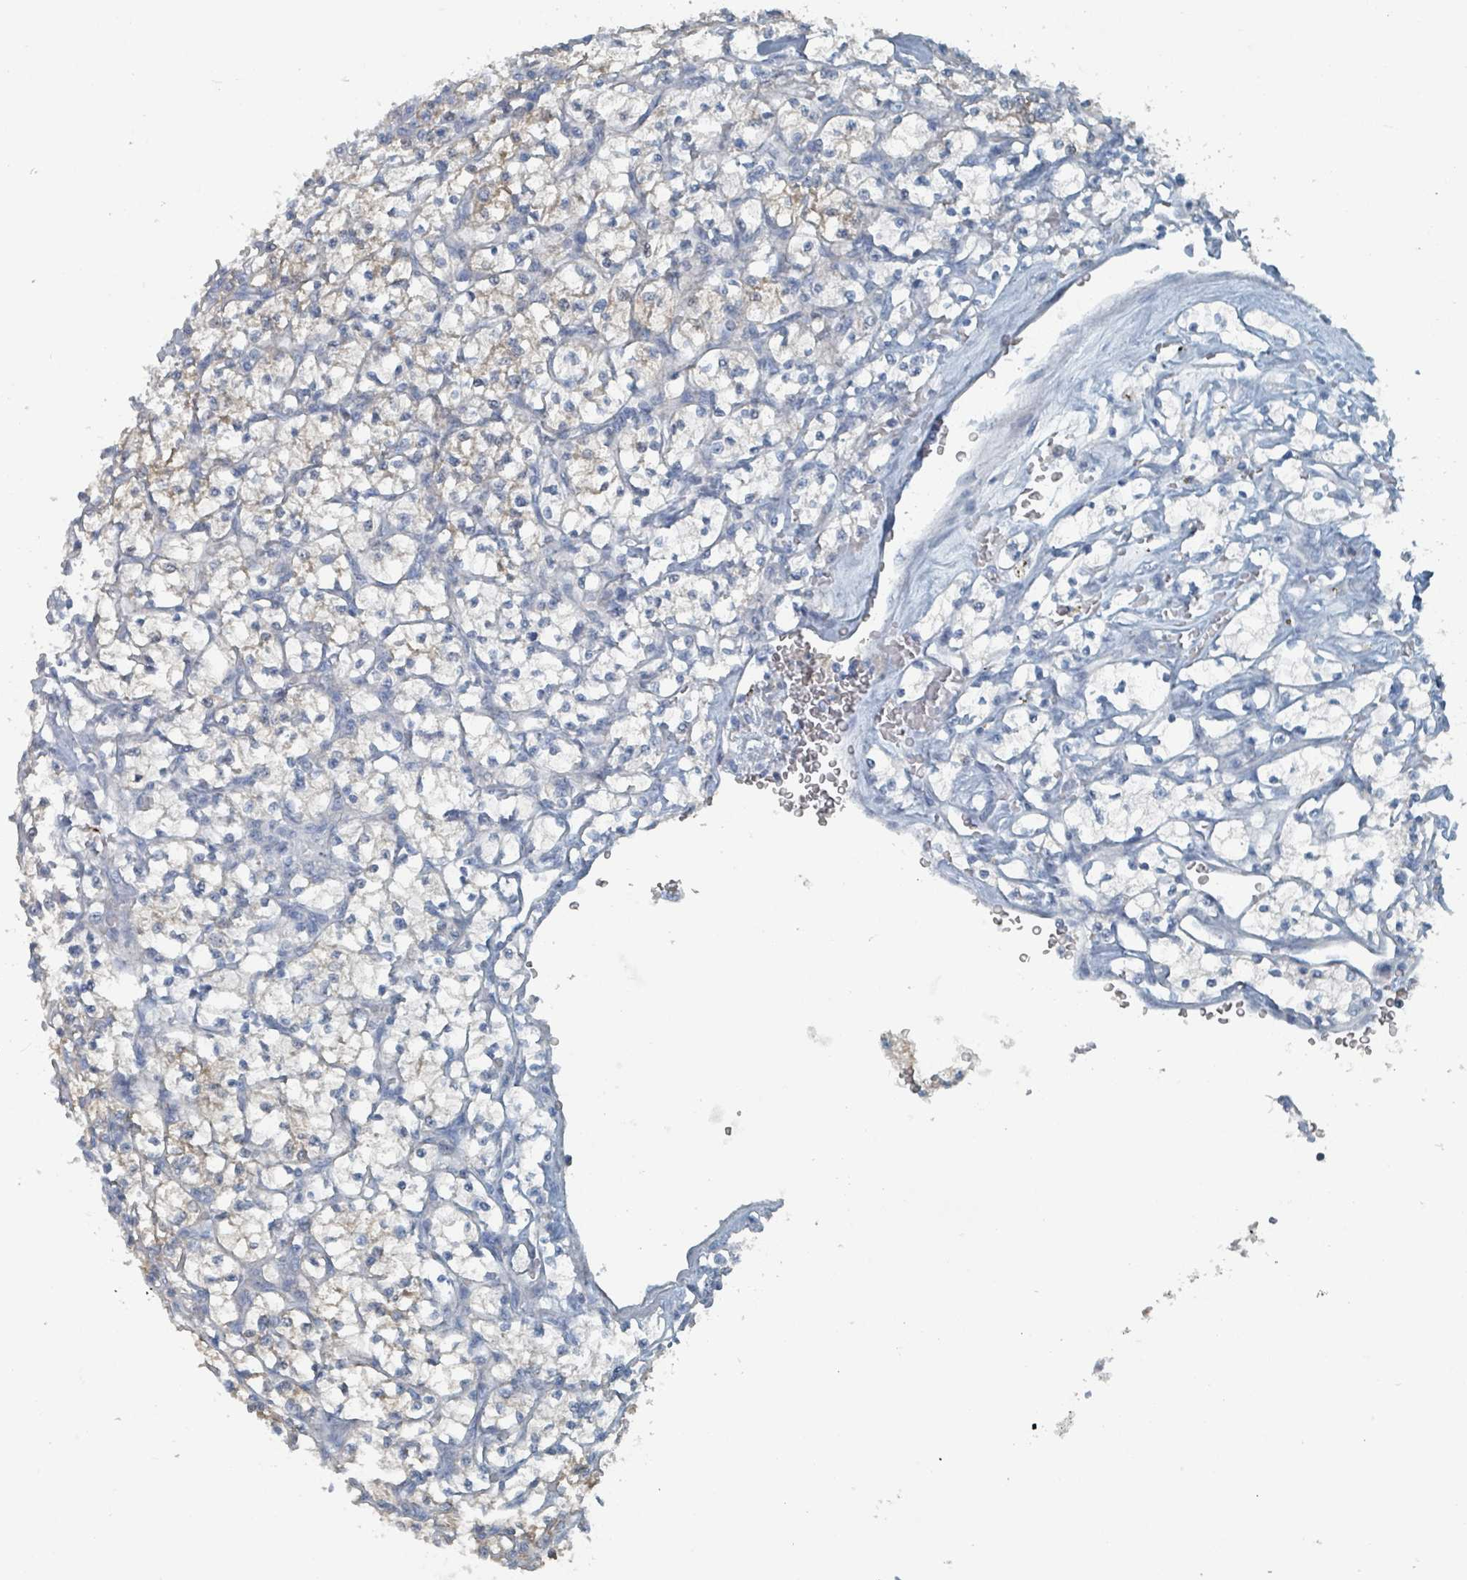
{"staining": {"intensity": "negative", "quantity": "none", "location": "none"}, "tissue": "renal cancer", "cell_type": "Tumor cells", "image_type": "cancer", "snomed": [{"axis": "morphology", "description": "Adenocarcinoma, NOS"}, {"axis": "topography", "description": "Kidney"}], "caption": "There is no significant expression in tumor cells of renal adenocarcinoma.", "gene": "GAMT", "patient": {"sex": "female", "age": 64}}